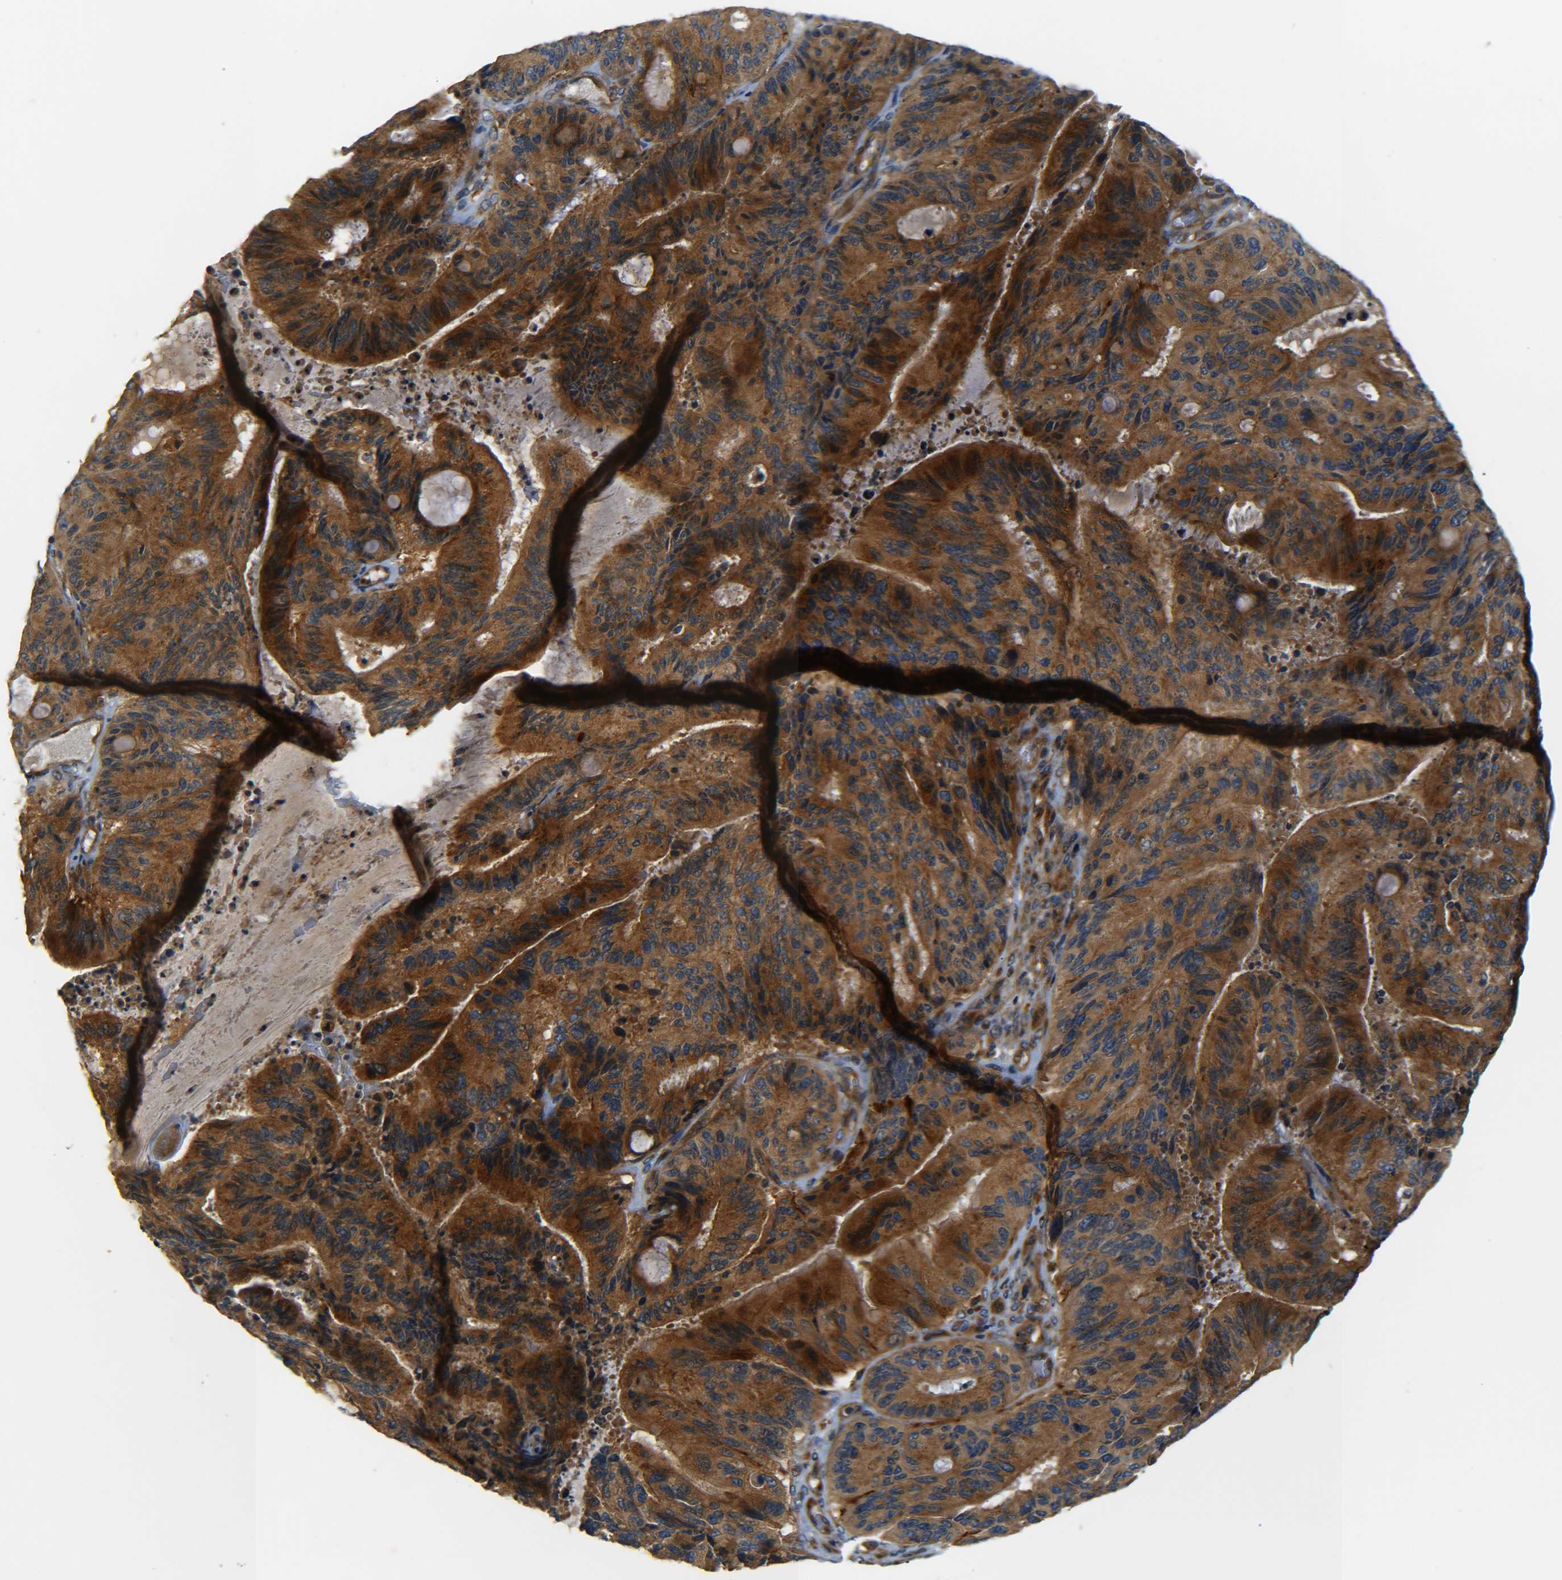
{"staining": {"intensity": "strong", "quantity": ">75%", "location": "cytoplasmic/membranous"}, "tissue": "liver cancer", "cell_type": "Tumor cells", "image_type": "cancer", "snomed": [{"axis": "morphology", "description": "Cholangiocarcinoma"}, {"axis": "topography", "description": "Liver"}], "caption": "DAB (3,3'-diaminobenzidine) immunohistochemical staining of liver cholangiocarcinoma shows strong cytoplasmic/membranous protein staining in about >75% of tumor cells.", "gene": "LRCH3", "patient": {"sex": "female", "age": 73}}